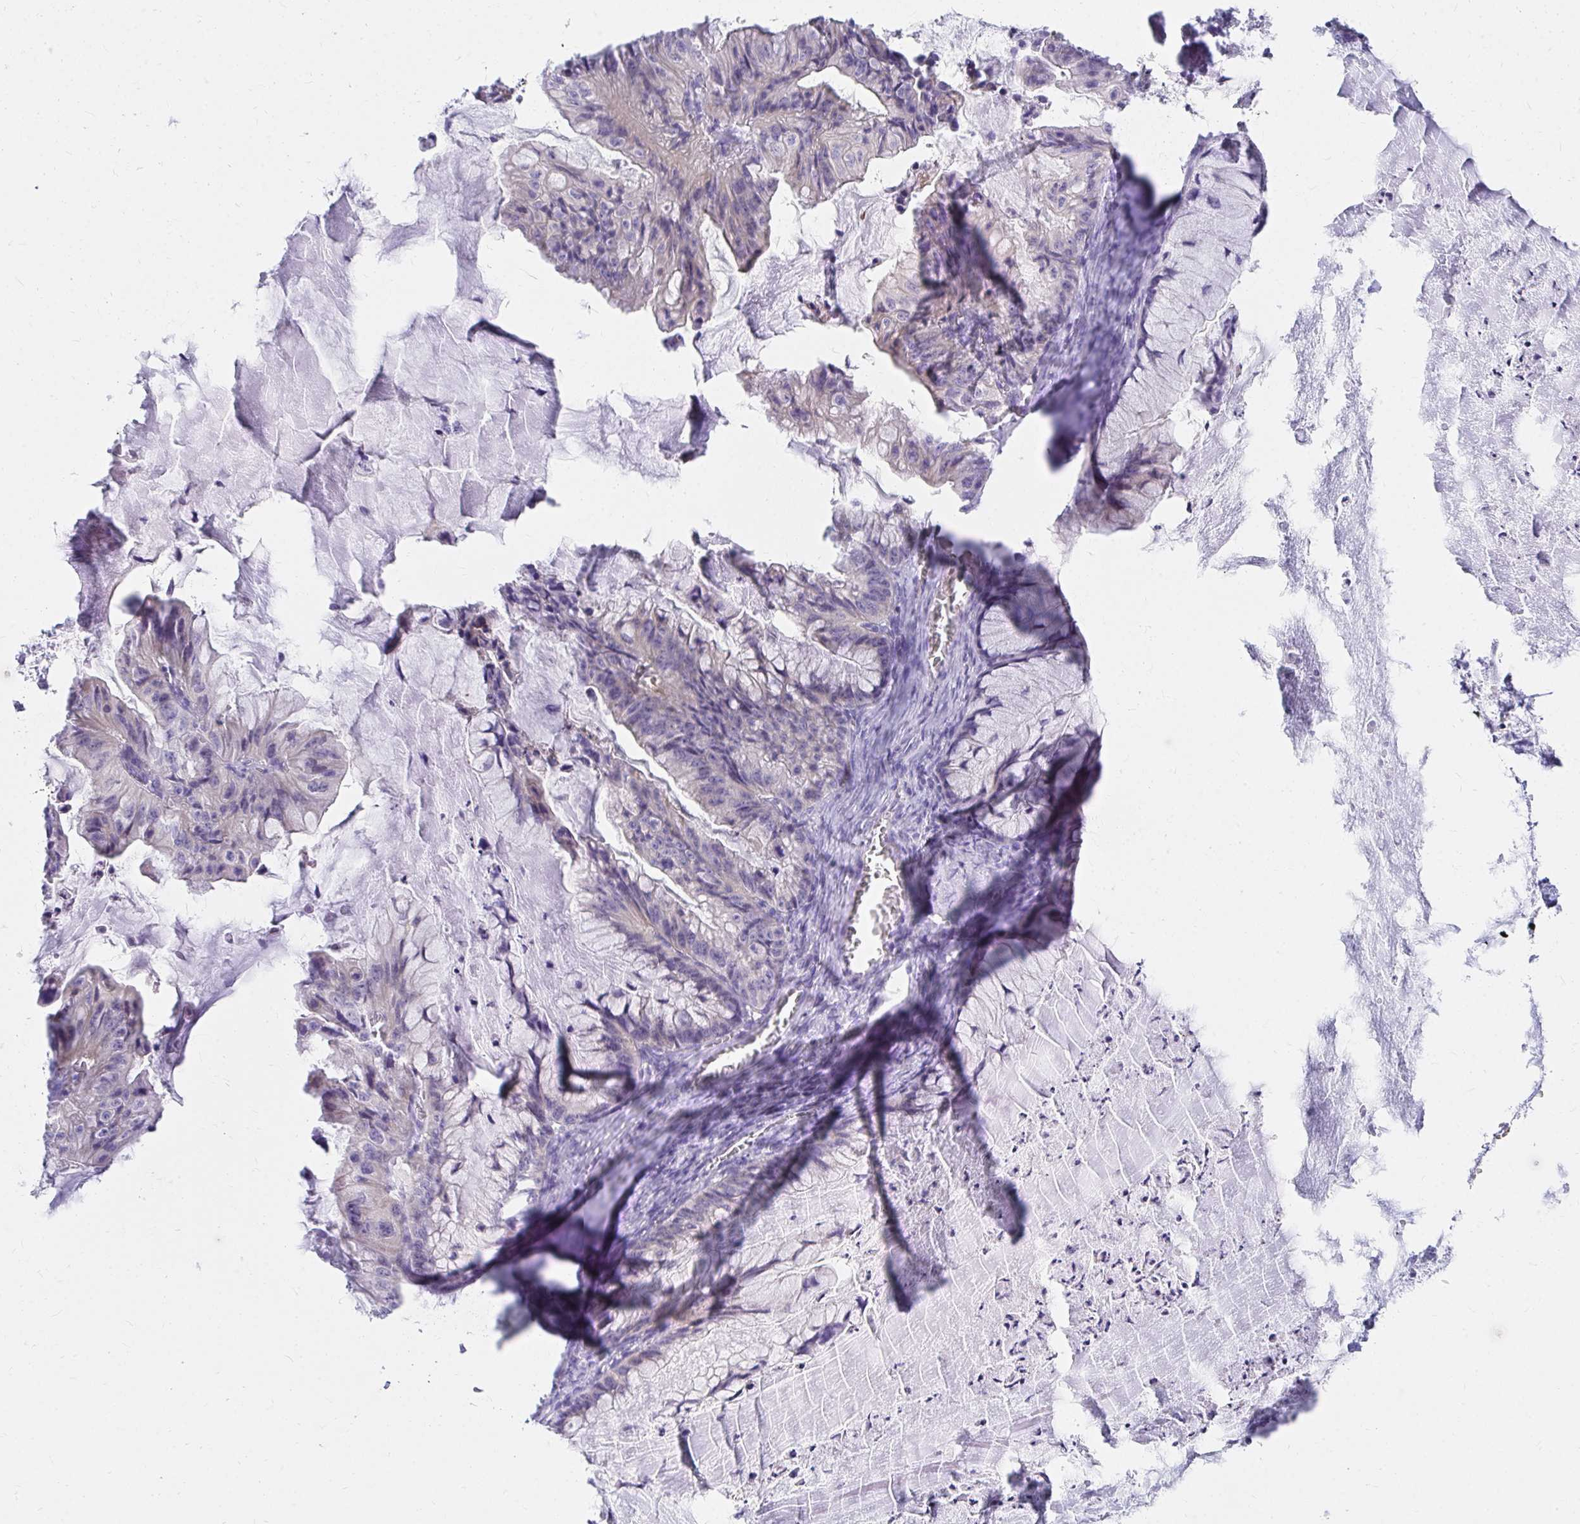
{"staining": {"intensity": "negative", "quantity": "none", "location": "none"}, "tissue": "ovarian cancer", "cell_type": "Tumor cells", "image_type": "cancer", "snomed": [{"axis": "morphology", "description": "Cystadenocarcinoma, mucinous, NOS"}, {"axis": "topography", "description": "Ovary"}], "caption": "Ovarian mucinous cystadenocarcinoma was stained to show a protein in brown. There is no significant expression in tumor cells. (DAB immunohistochemistry (IHC) with hematoxylin counter stain).", "gene": "C19orf81", "patient": {"sex": "female", "age": 72}}